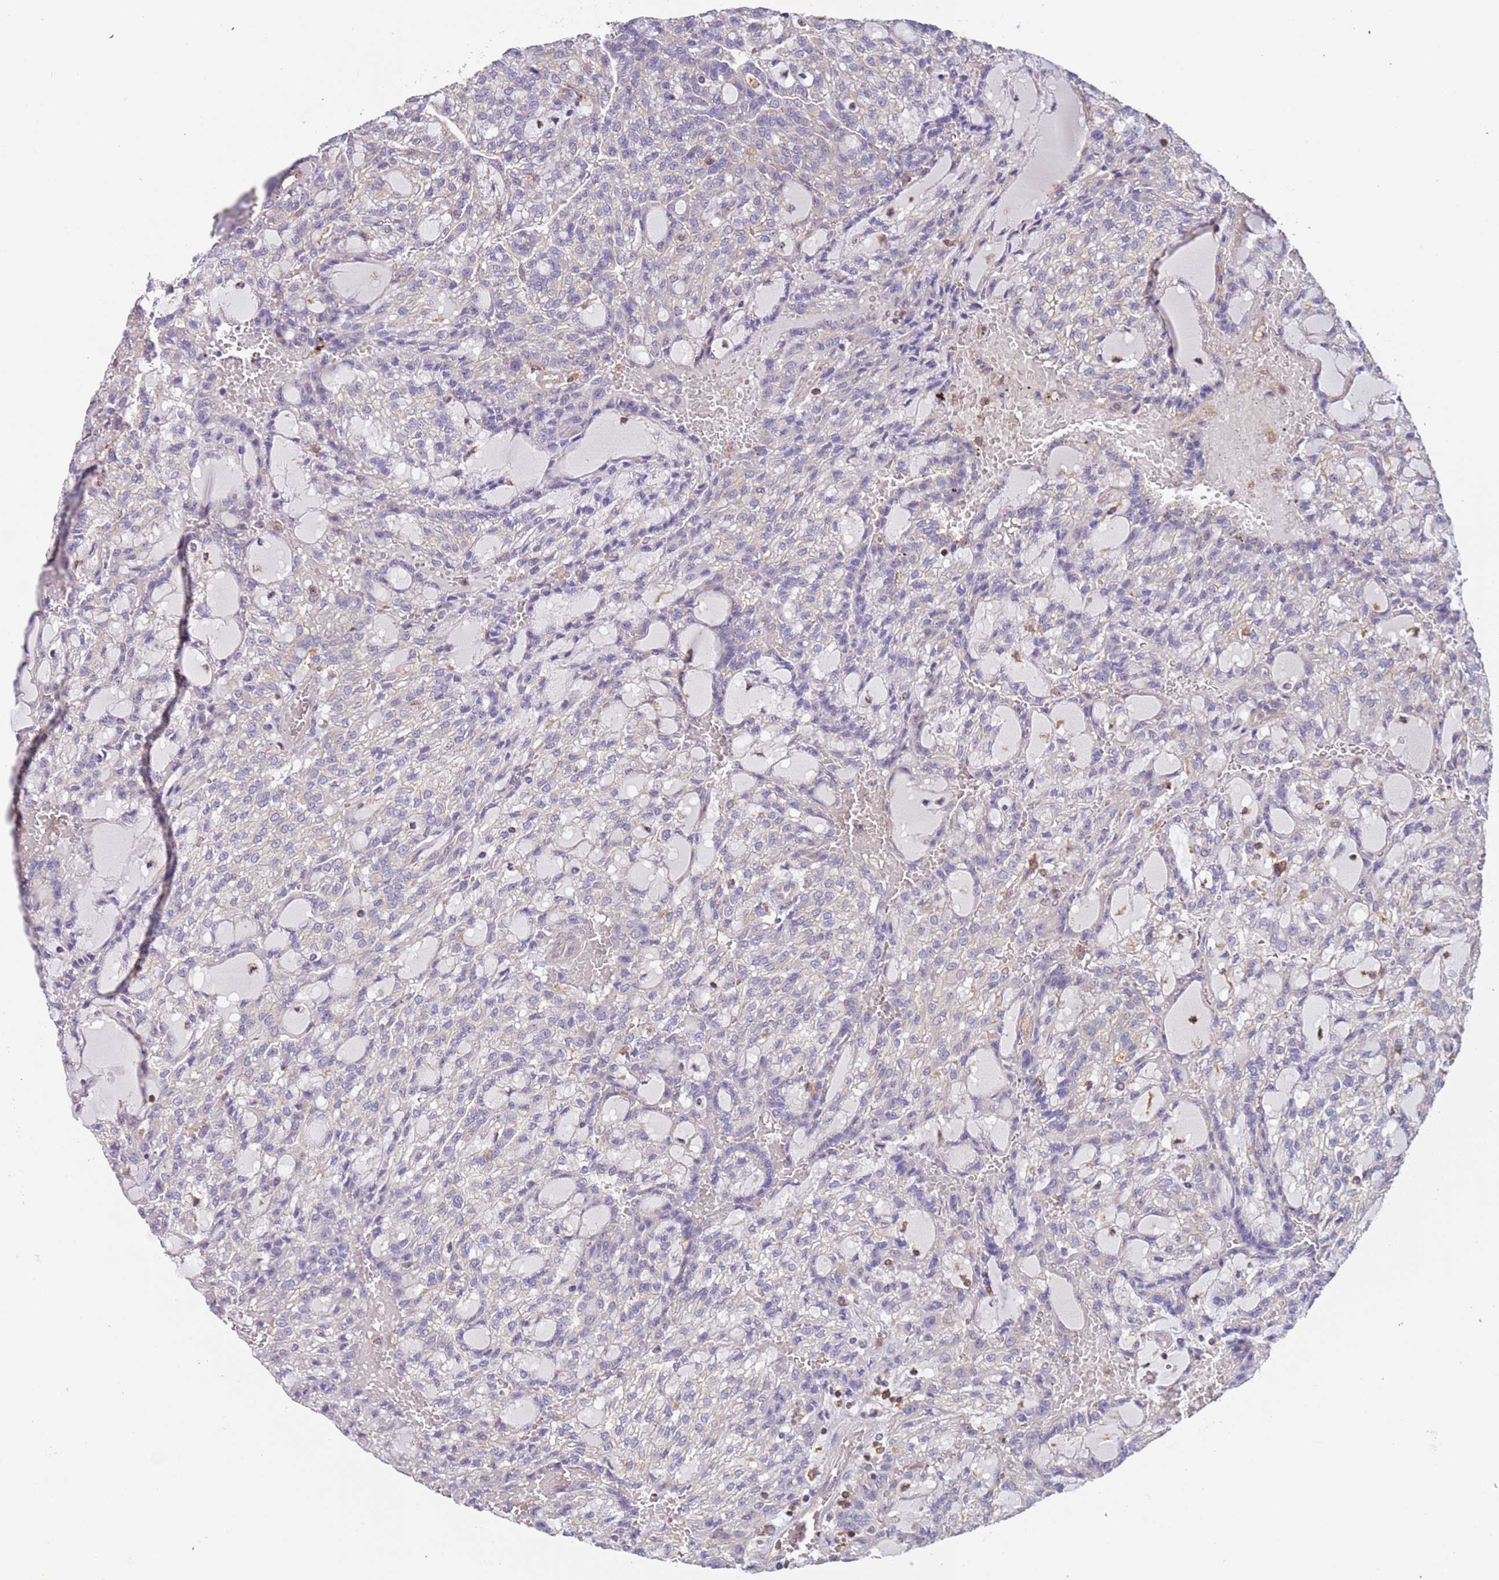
{"staining": {"intensity": "negative", "quantity": "none", "location": "none"}, "tissue": "renal cancer", "cell_type": "Tumor cells", "image_type": "cancer", "snomed": [{"axis": "morphology", "description": "Adenocarcinoma, NOS"}, {"axis": "topography", "description": "Kidney"}], "caption": "IHC histopathology image of neoplastic tissue: human renal cancer (adenocarcinoma) stained with DAB demonstrates no significant protein positivity in tumor cells.", "gene": "SYT4", "patient": {"sex": "male", "age": 63}}